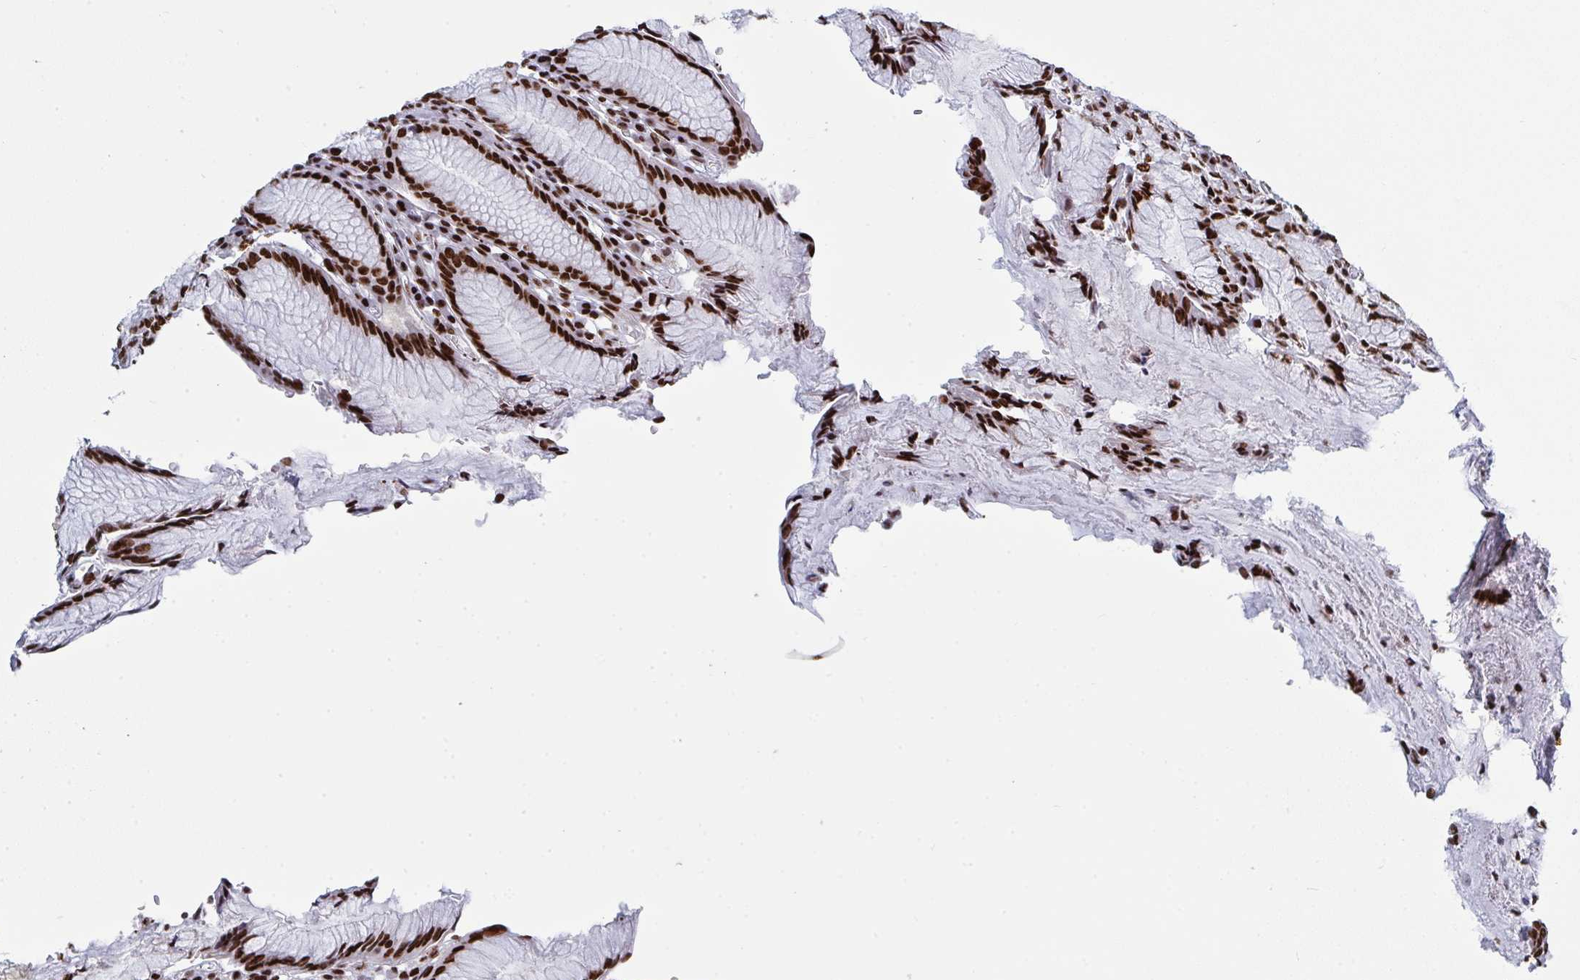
{"staining": {"intensity": "strong", "quantity": ">75%", "location": "nuclear"}, "tissue": "stomach", "cell_type": "Glandular cells", "image_type": "normal", "snomed": [{"axis": "morphology", "description": "Normal tissue, NOS"}, {"axis": "topography", "description": "Stomach"}], "caption": "Immunohistochemistry of unremarkable human stomach shows high levels of strong nuclear positivity in about >75% of glandular cells. The staining was performed using DAB (3,3'-diaminobenzidine) to visualize the protein expression in brown, while the nuclei were stained in blue with hematoxylin (Magnification: 20x).", "gene": "ZNF607", "patient": {"sex": "male", "age": 55}}